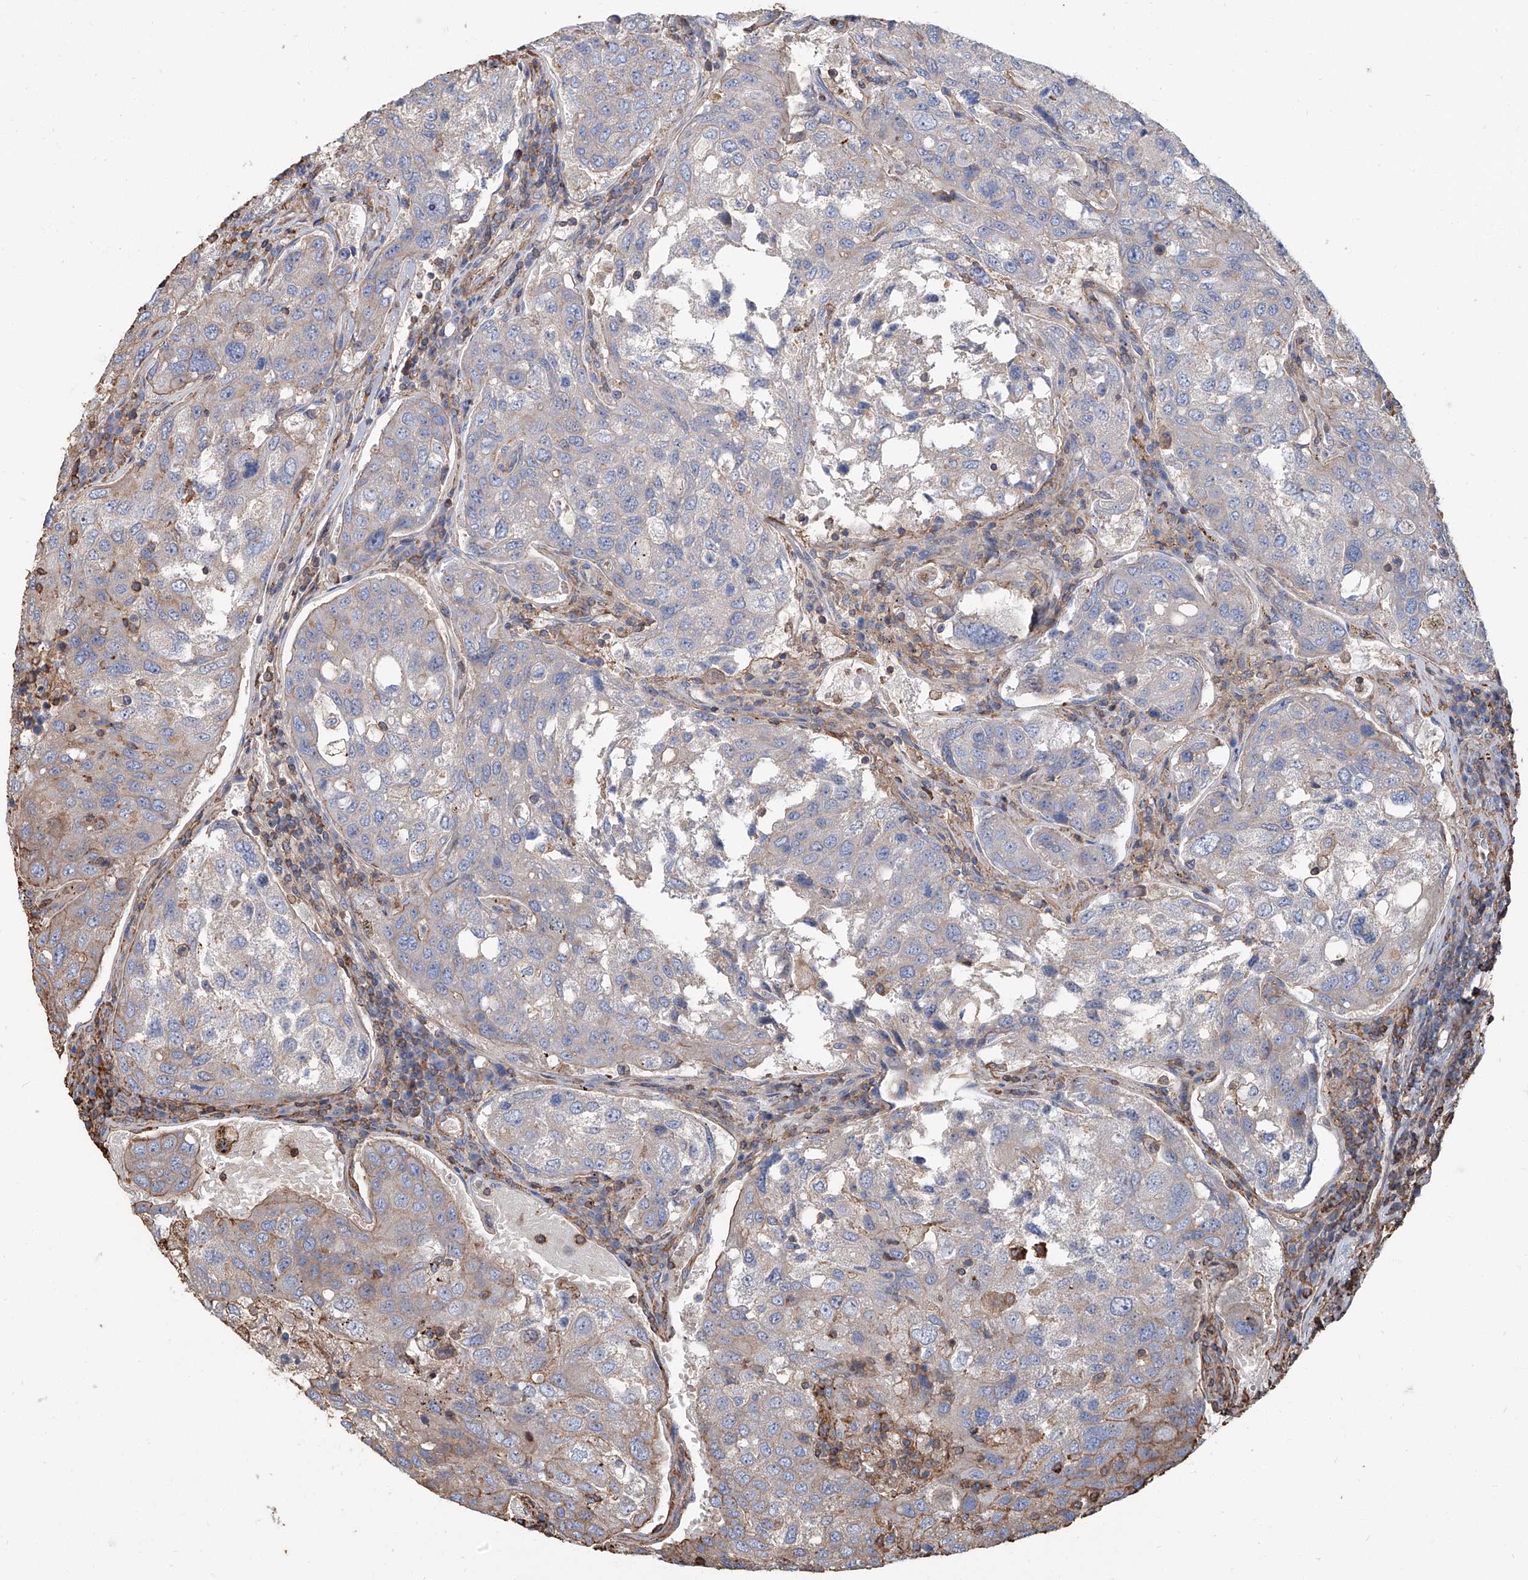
{"staining": {"intensity": "weak", "quantity": "<25%", "location": "cytoplasmic/membranous"}, "tissue": "urothelial cancer", "cell_type": "Tumor cells", "image_type": "cancer", "snomed": [{"axis": "morphology", "description": "Urothelial carcinoma, High grade"}, {"axis": "topography", "description": "Lymph node"}, {"axis": "topography", "description": "Urinary bladder"}], "caption": "There is no significant staining in tumor cells of high-grade urothelial carcinoma. (DAB immunohistochemistry, high magnification).", "gene": "PIEZO2", "patient": {"sex": "male", "age": 51}}